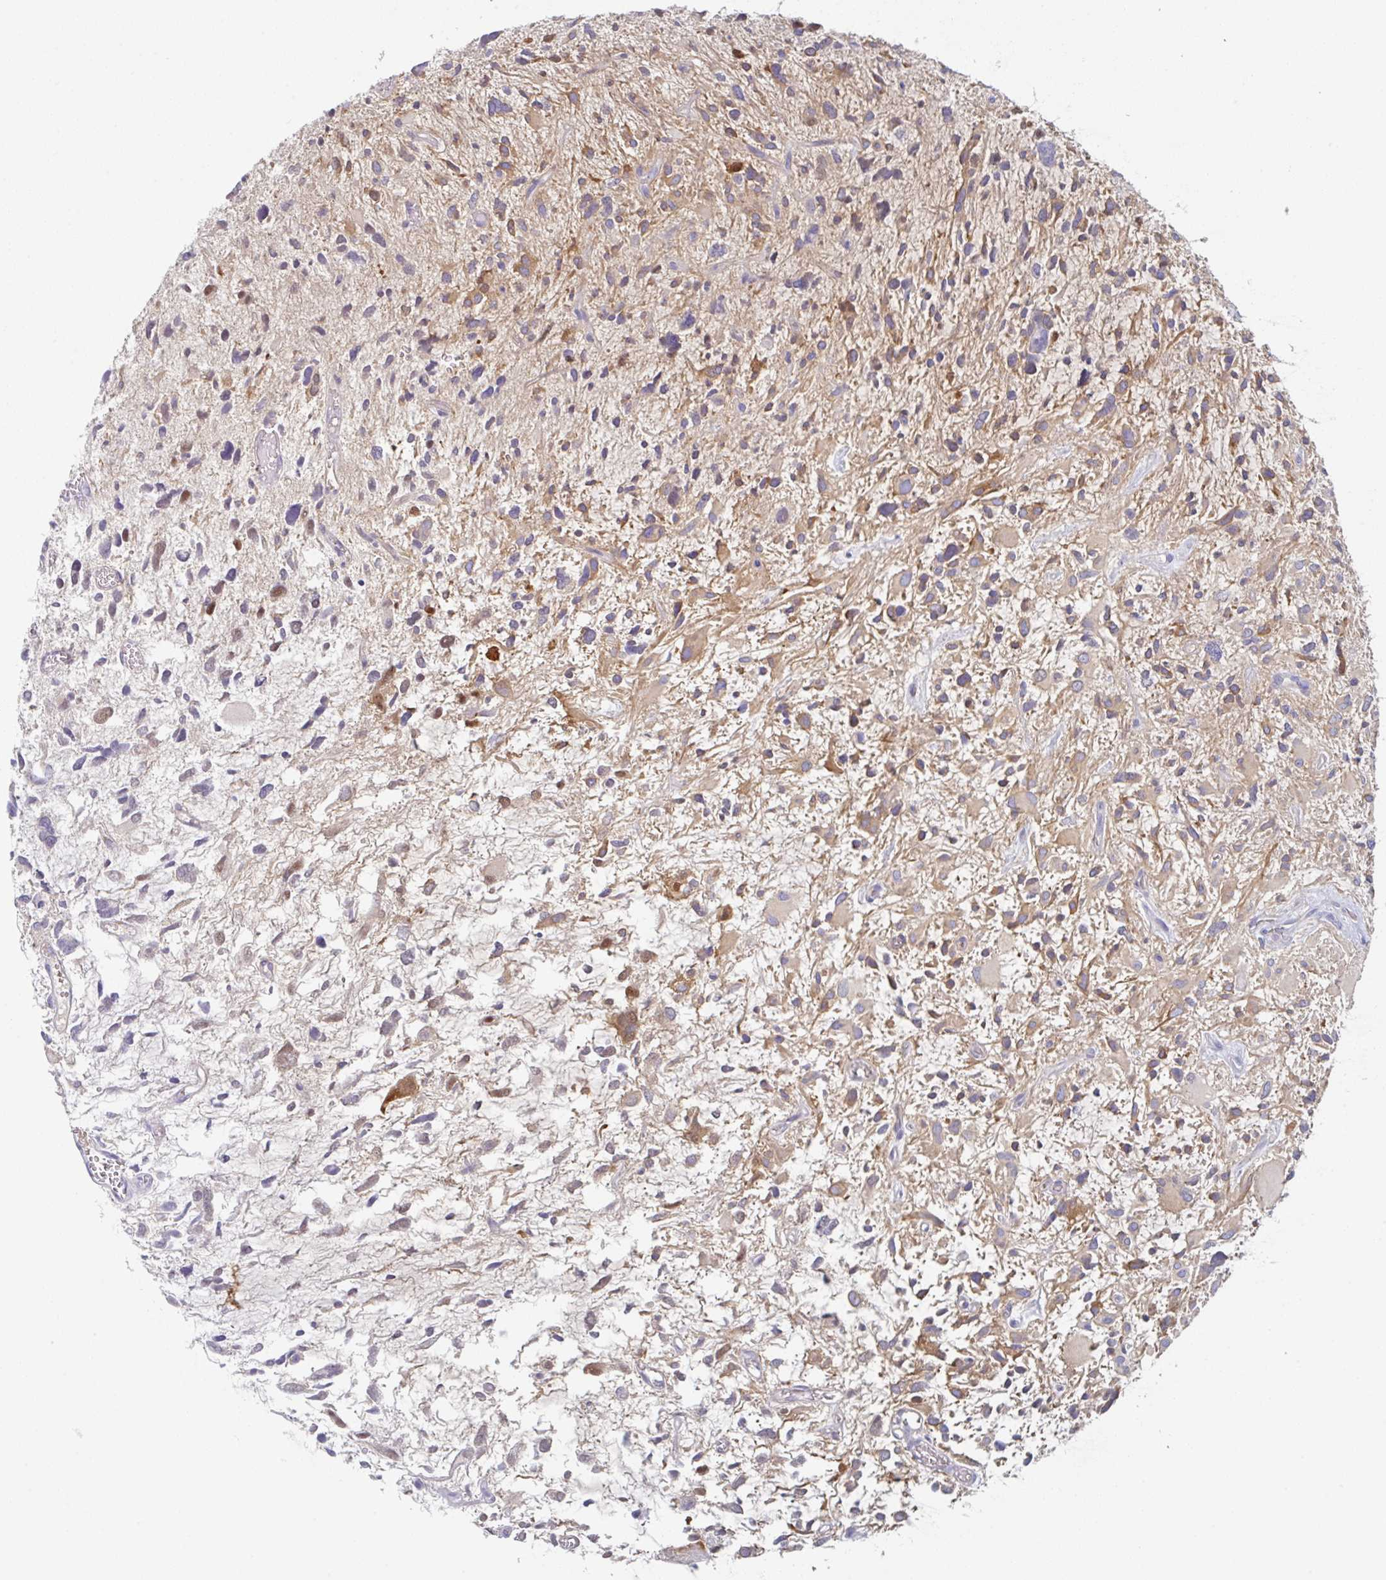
{"staining": {"intensity": "moderate", "quantity": "25%-75%", "location": "cytoplasmic/membranous"}, "tissue": "glioma", "cell_type": "Tumor cells", "image_type": "cancer", "snomed": [{"axis": "morphology", "description": "Glioma, malignant, High grade"}, {"axis": "topography", "description": "Brain"}], "caption": "Immunohistochemistry of malignant high-grade glioma exhibits medium levels of moderate cytoplasmic/membranous staining in about 25%-75% of tumor cells. (Brightfield microscopy of DAB IHC at high magnification).", "gene": "AMPD2", "patient": {"sex": "female", "age": 11}}